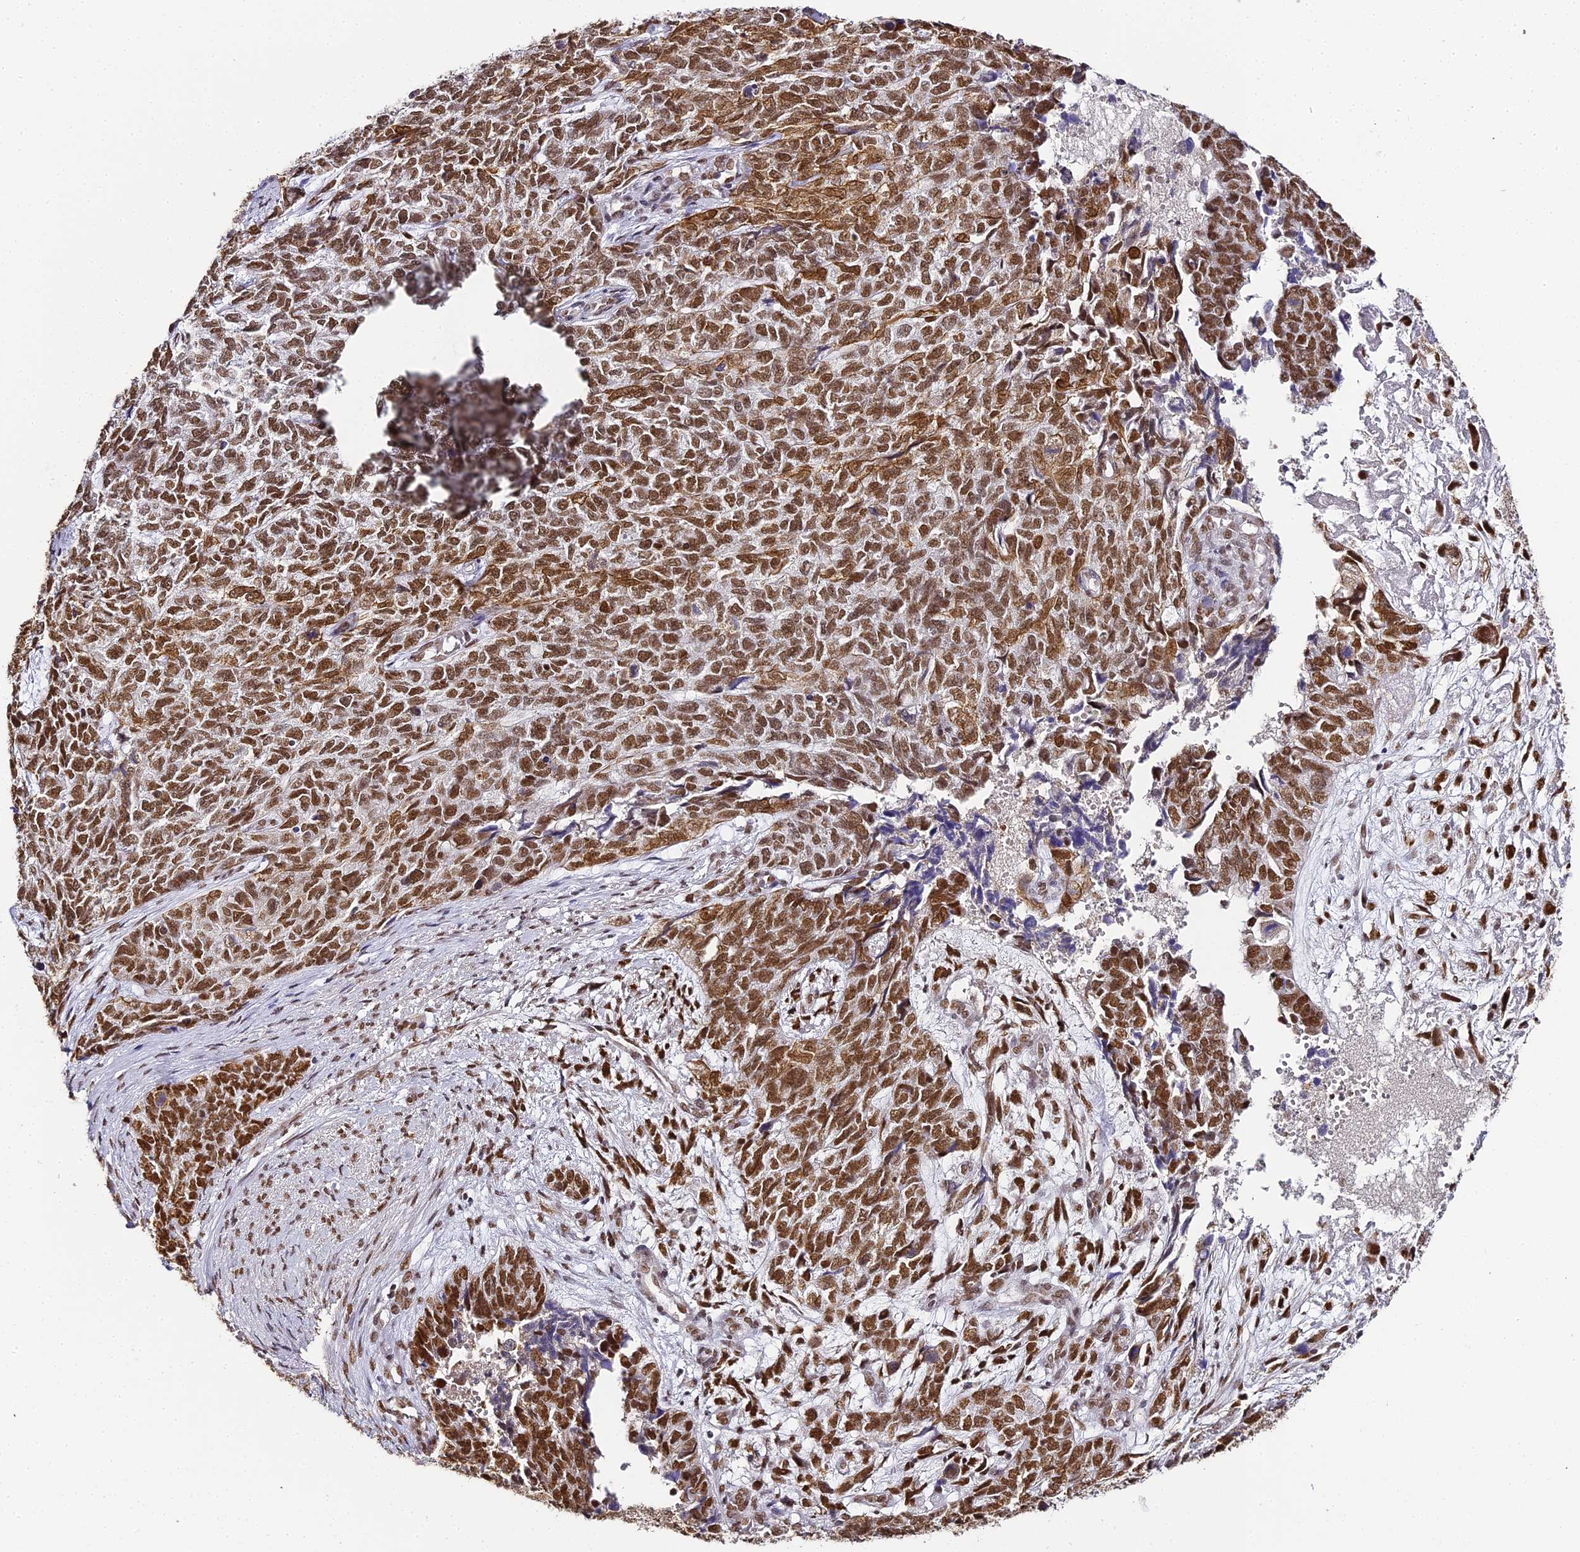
{"staining": {"intensity": "moderate", "quantity": ">75%", "location": "nuclear"}, "tissue": "cervical cancer", "cell_type": "Tumor cells", "image_type": "cancer", "snomed": [{"axis": "morphology", "description": "Squamous cell carcinoma, NOS"}, {"axis": "topography", "description": "Cervix"}], "caption": "IHC image of human cervical squamous cell carcinoma stained for a protein (brown), which exhibits medium levels of moderate nuclear positivity in approximately >75% of tumor cells.", "gene": "HNRNPA1", "patient": {"sex": "female", "age": 63}}